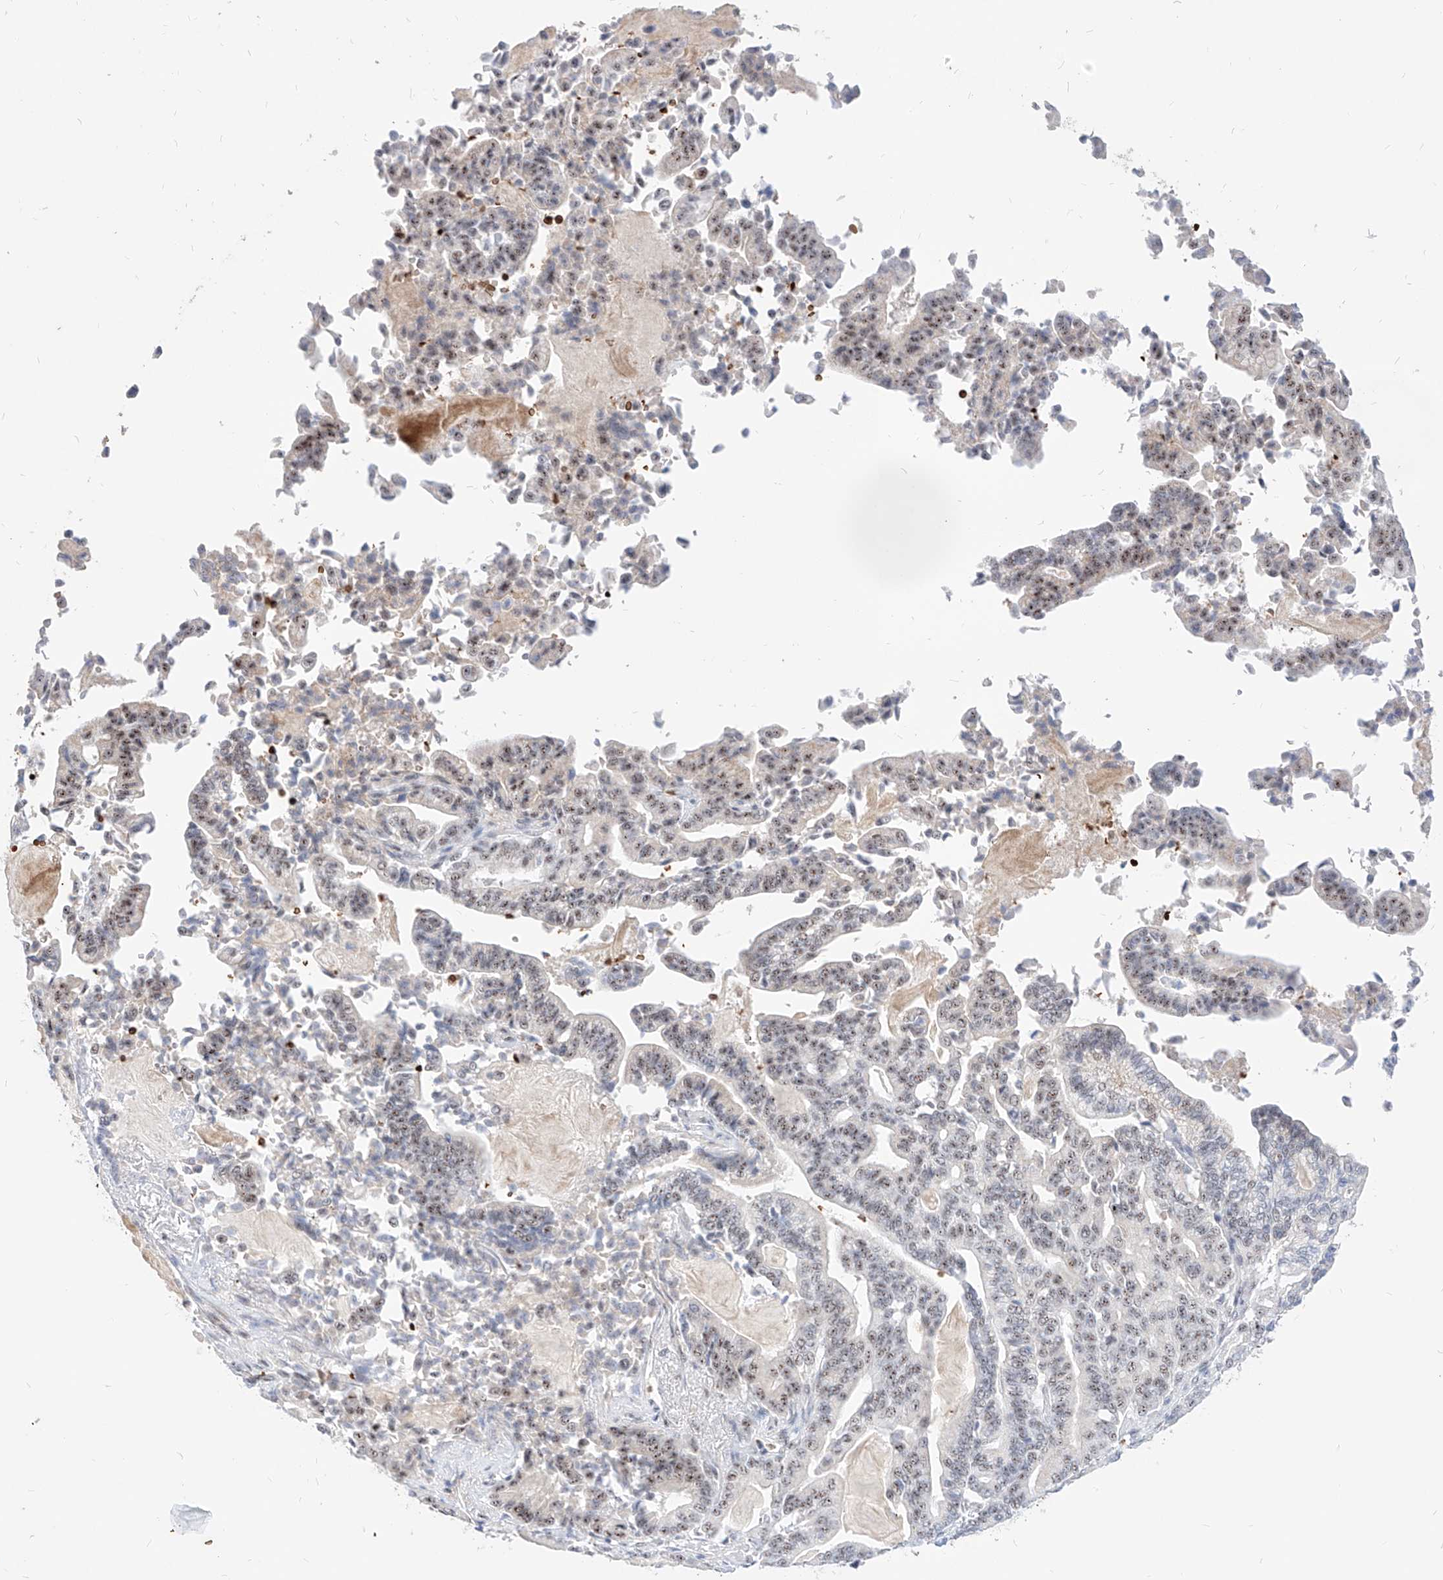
{"staining": {"intensity": "moderate", "quantity": ">75%", "location": "nuclear"}, "tissue": "pancreatic cancer", "cell_type": "Tumor cells", "image_type": "cancer", "snomed": [{"axis": "morphology", "description": "Normal tissue, NOS"}, {"axis": "morphology", "description": "Adenocarcinoma, NOS"}, {"axis": "topography", "description": "Pancreas"}], "caption": "Adenocarcinoma (pancreatic) stained with a protein marker demonstrates moderate staining in tumor cells.", "gene": "ZFP42", "patient": {"sex": "male", "age": 63}}